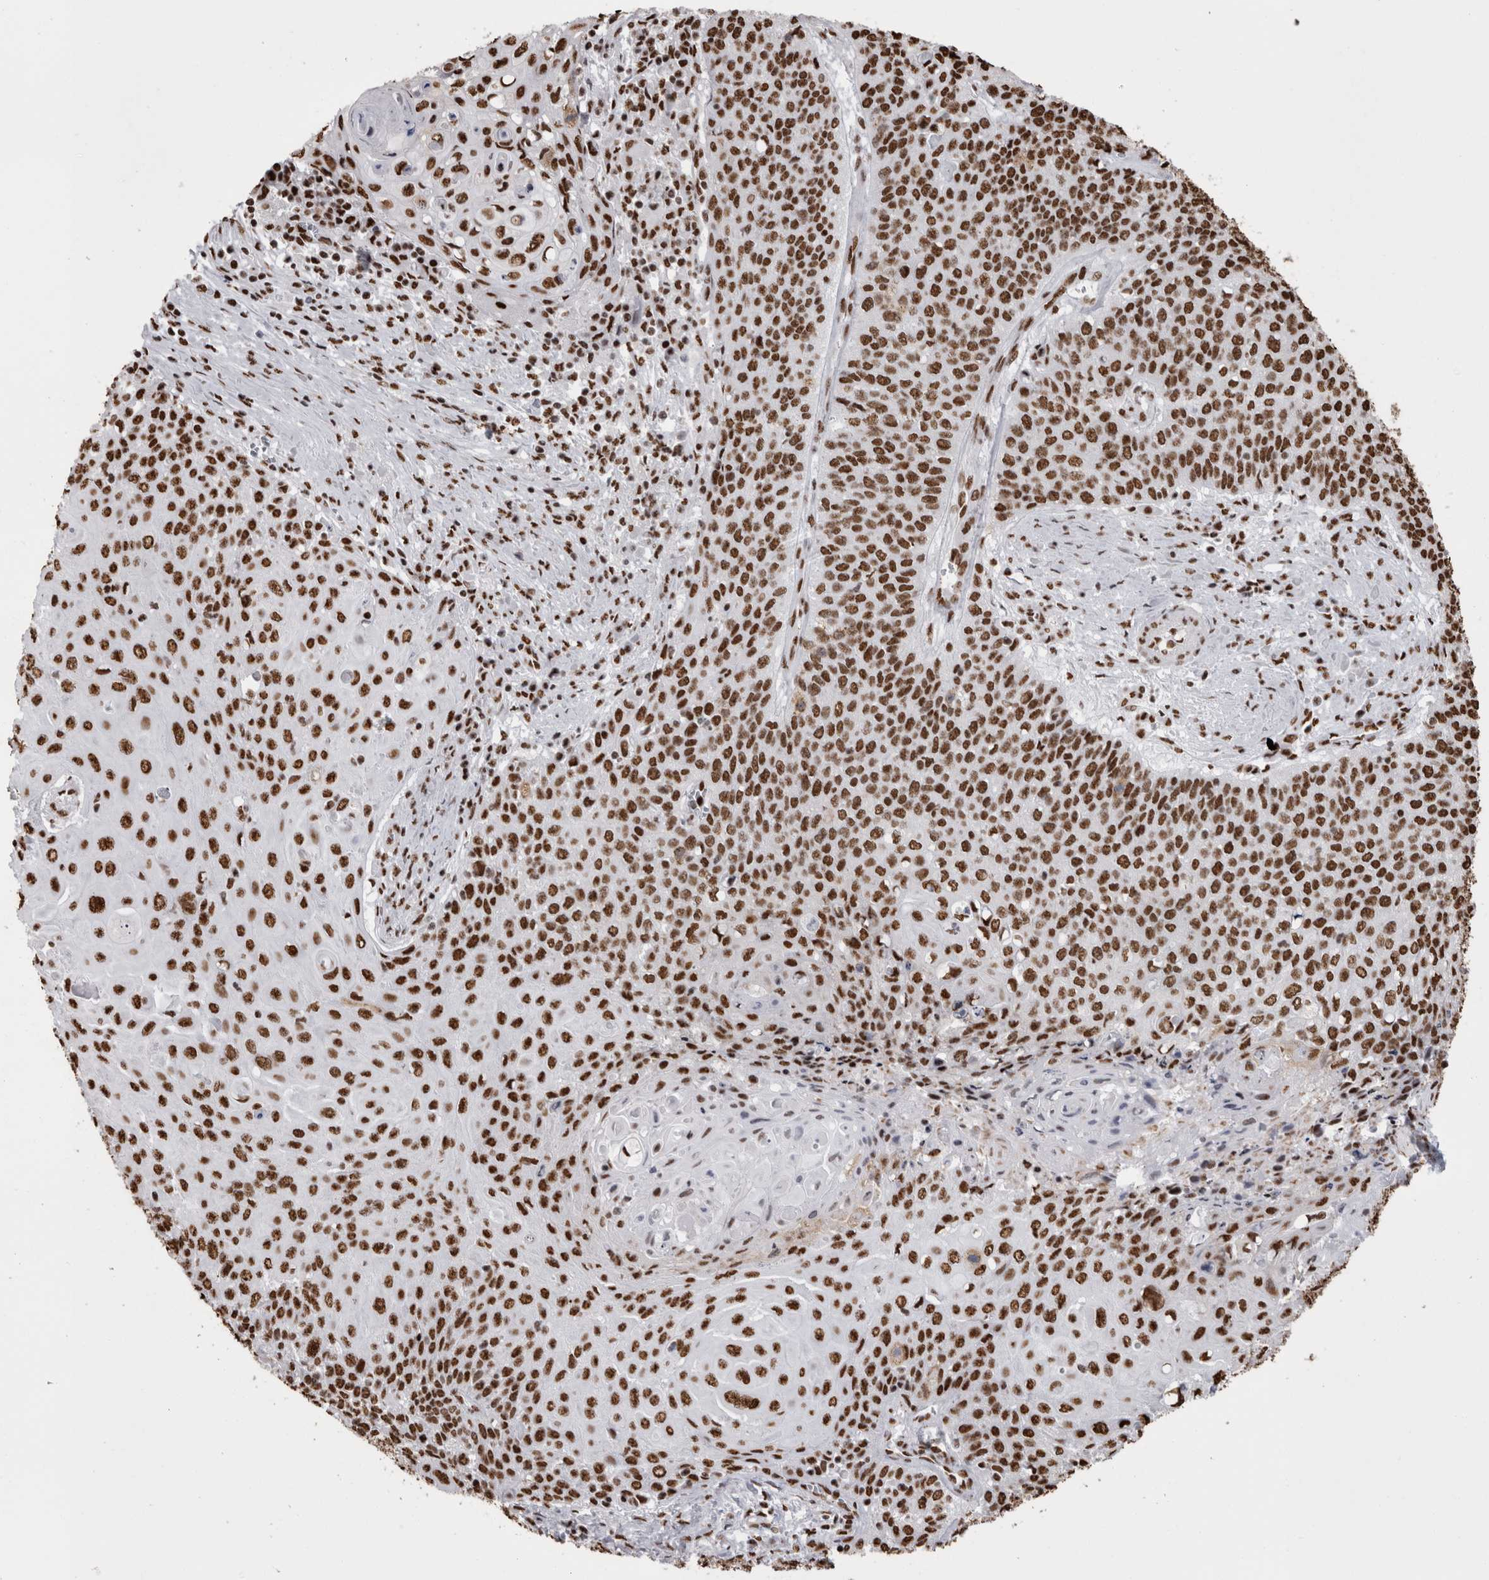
{"staining": {"intensity": "strong", "quantity": ">75%", "location": "nuclear"}, "tissue": "cervical cancer", "cell_type": "Tumor cells", "image_type": "cancer", "snomed": [{"axis": "morphology", "description": "Squamous cell carcinoma, NOS"}, {"axis": "topography", "description": "Cervix"}], "caption": "IHC image of cervical squamous cell carcinoma stained for a protein (brown), which reveals high levels of strong nuclear positivity in about >75% of tumor cells.", "gene": "HNRNPM", "patient": {"sex": "female", "age": 39}}